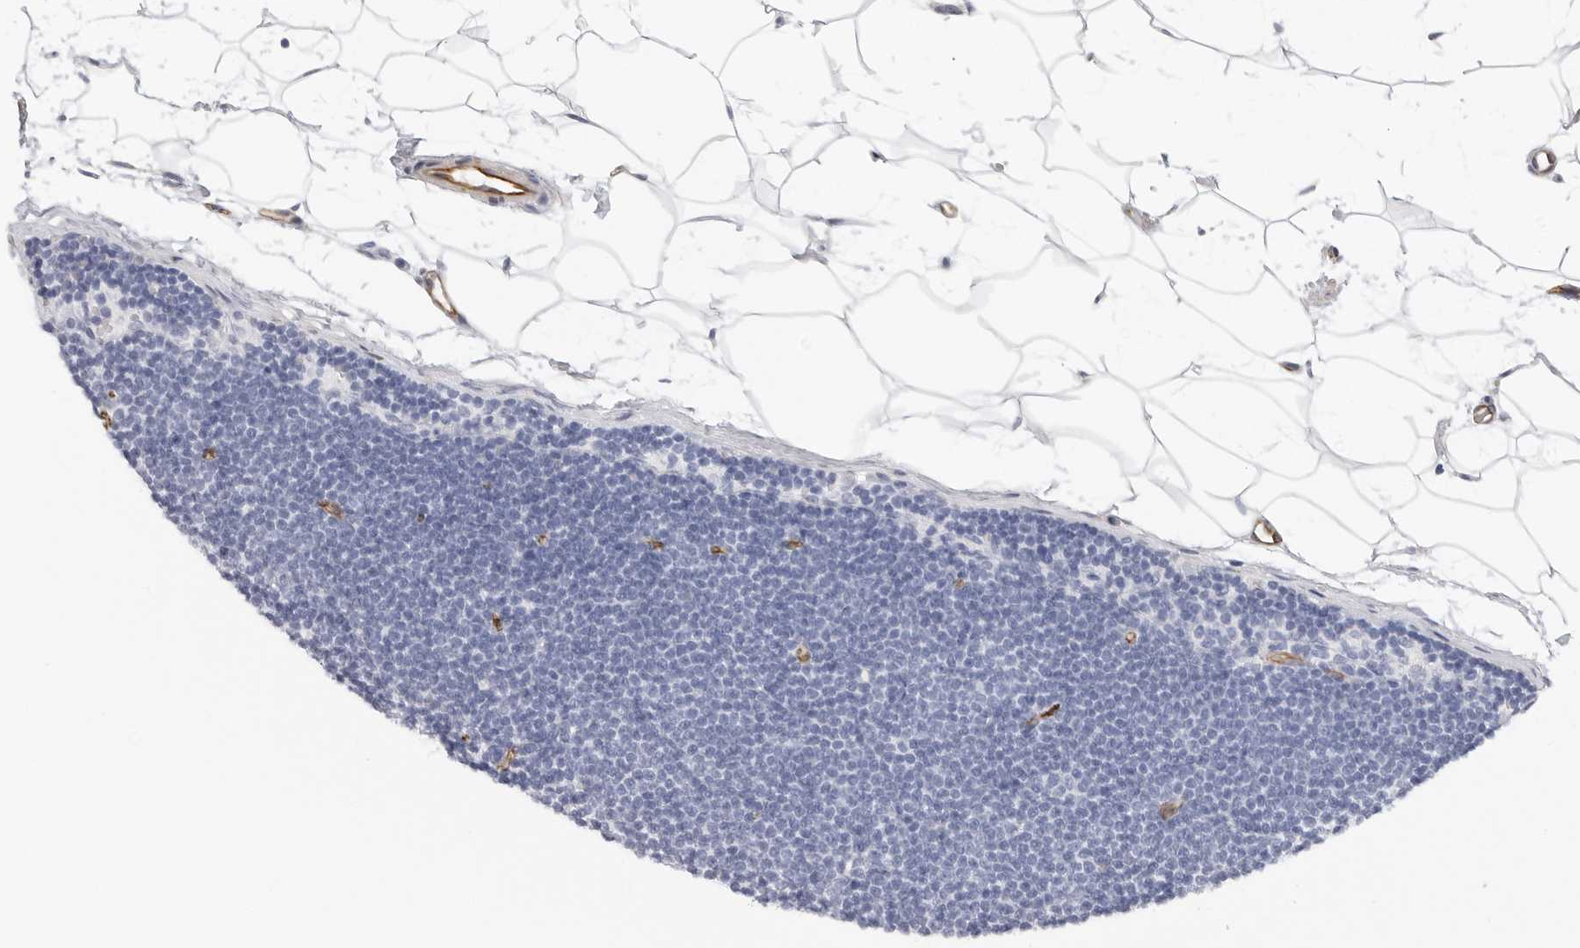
{"staining": {"intensity": "negative", "quantity": "none", "location": "none"}, "tissue": "lymphoma", "cell_type": "Tumor cells", "image_type": "cancer", "snomed": [{"axis": "morphology", "description": "Malignant lymphoma, non-Hodgkin's type, Low grade"}, {"axis": "topography", "description": "Lymph node"}], "caption": "Tumor cells show no significant positivity in lymphoma.", "gene": "NES", "patient": {"sex": "female", "age": 53}}